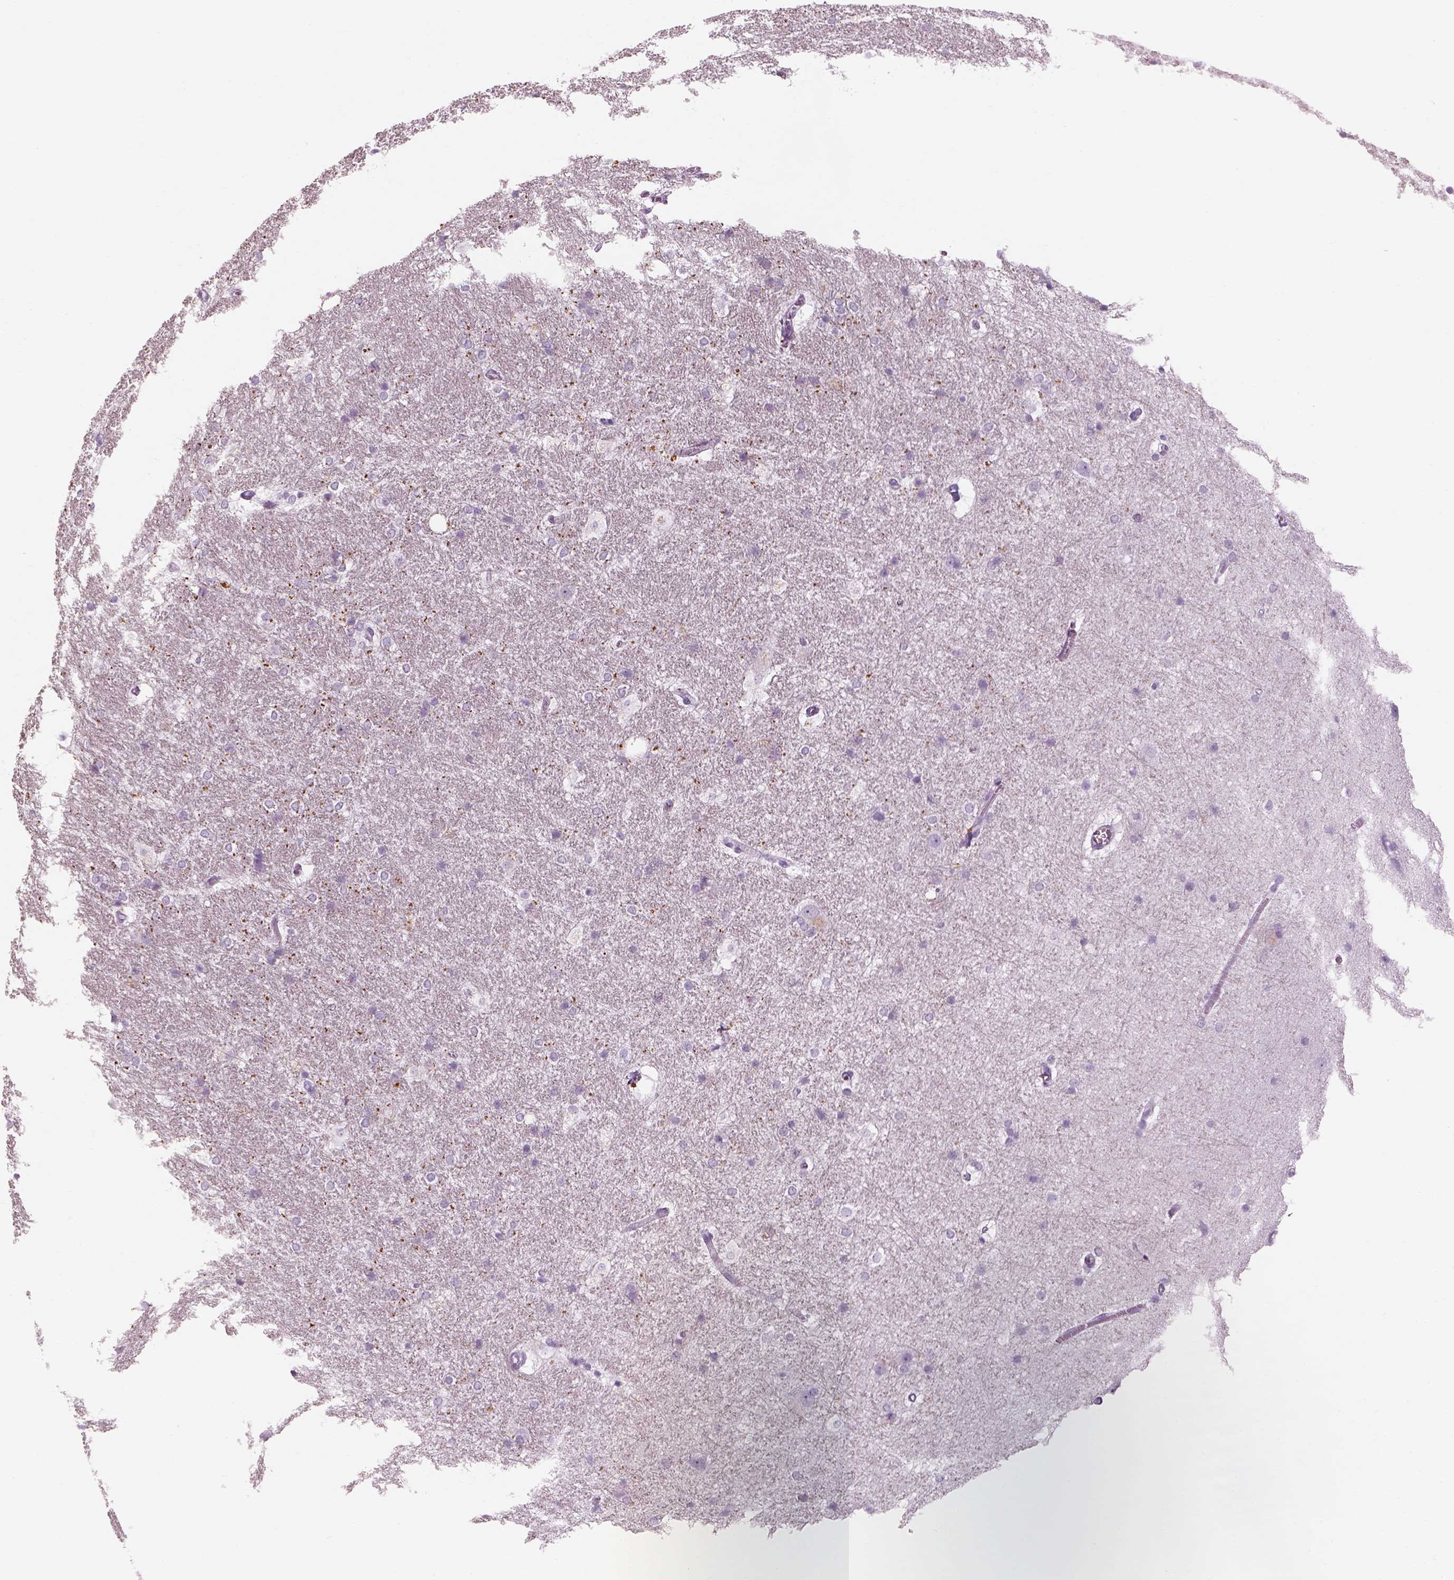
{"staining": {"intensity": "negative", "quantity": "none", "location": "none"}, "tissue": "hippocampus", "cell_type": "Glial cells", "image_type": "normal", "snomed": [{"axis": "morphology", "description": "Normal tissue, NOS"}, {"axis": "topography", "description": "Cerebral cortex"}, {"axis": "topography", "description": "Hippocampus"}], "caption": "The image displays no staining of glial cells in benign hippocampus.", "gene": "SAG", "patient": {"sex": "female", "age": 19}}